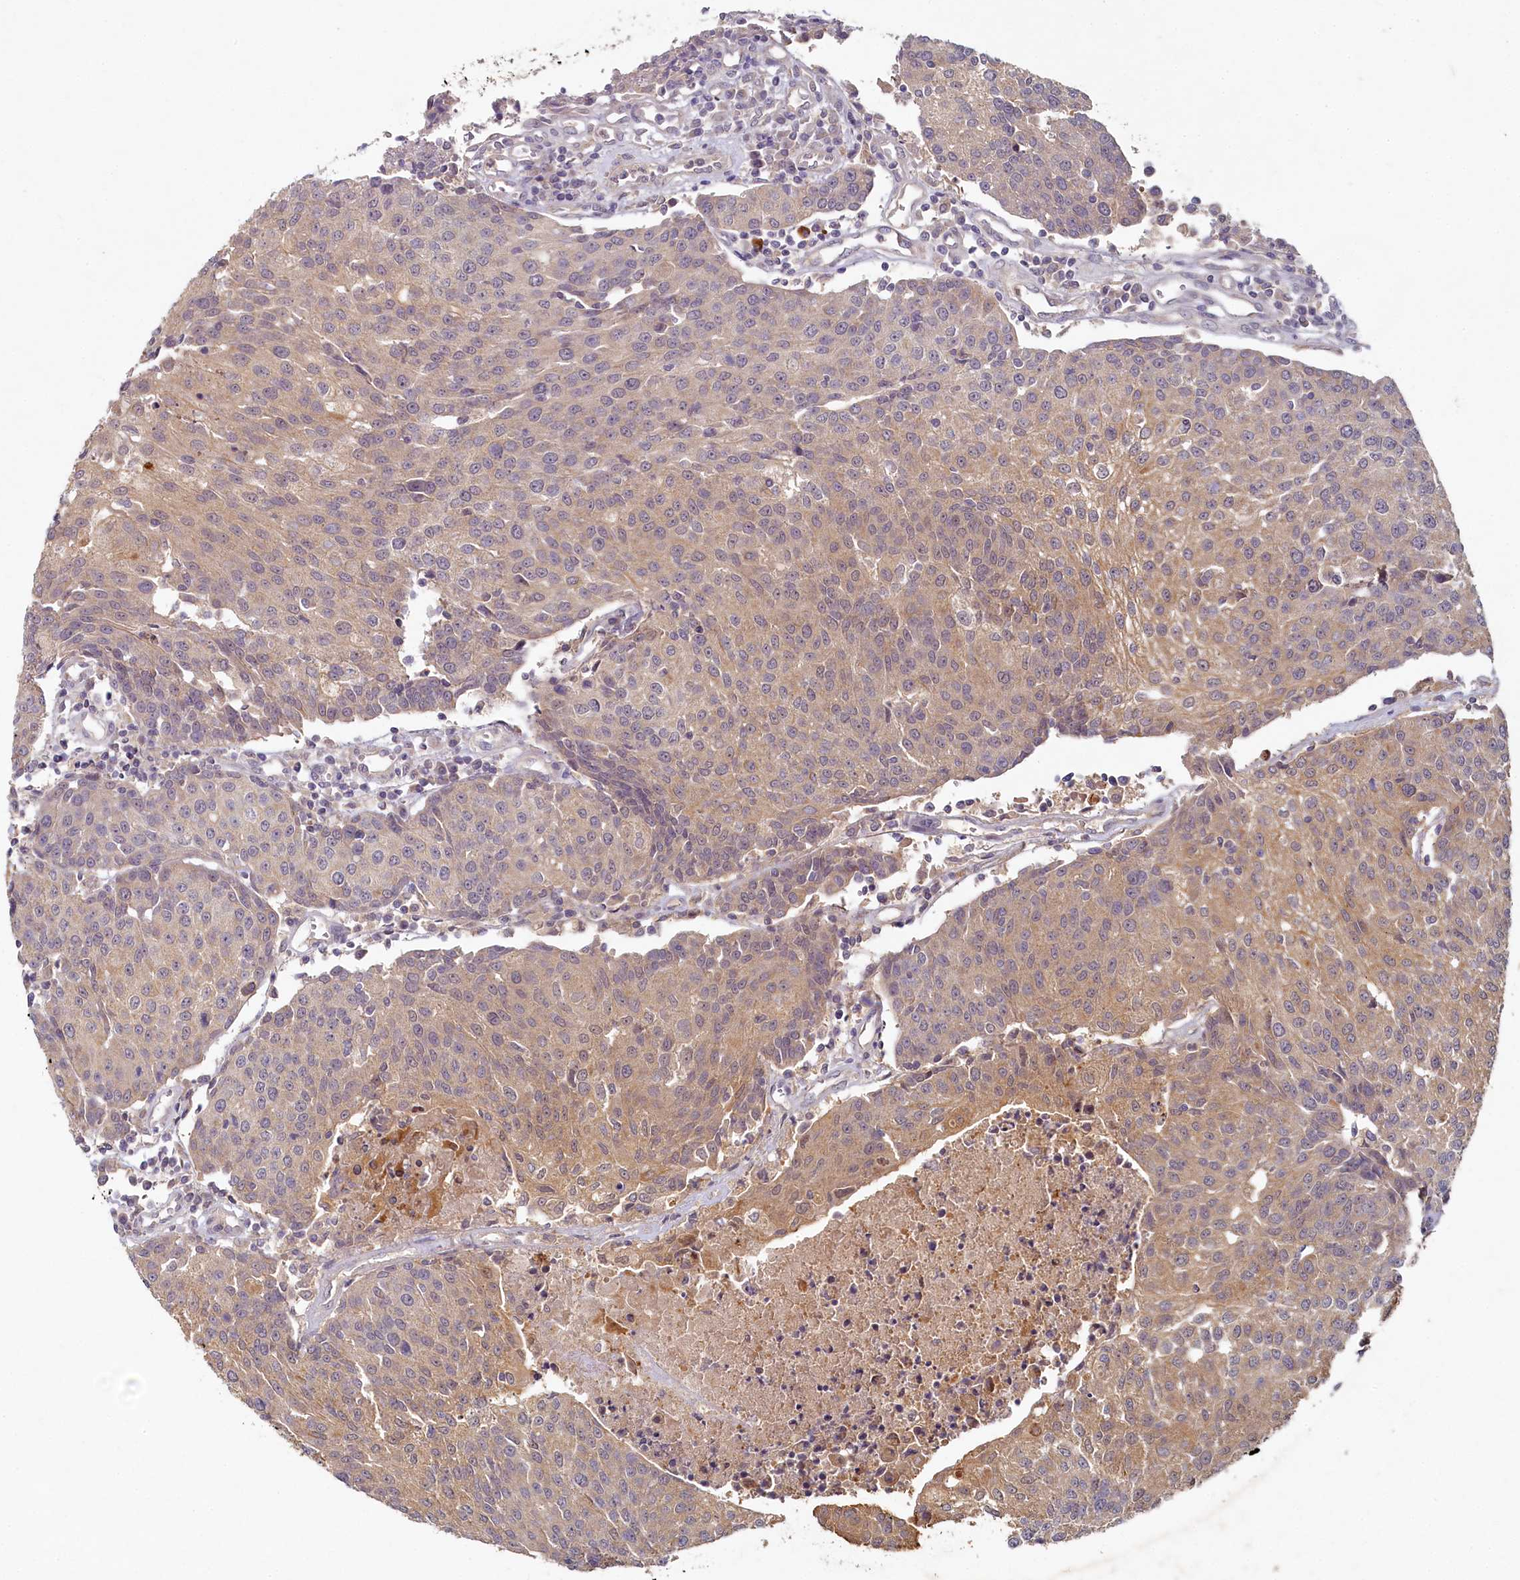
{"staining": {"intensity": "weak", "quantity": ">75%", "location": "cytoplasmic/membranous"}, "tissue": "urothelial cancer", "cell_type": "Tumor cells", "image_type": "cancer", "snomed": [{"axis": "morphology", "description": "Urothelial carcinoma, High grade"}, {"axis": "topography", "description": "Urinary bladder"}], "caption": "Protein expression by immunohistochemistry (IHC) displays weak cytoplasmic/membranous positivity in about >75% of tumor cells in urothelial cancer.", "gene": "HERC3", "patient": {"sex": "female", "age": 85}}